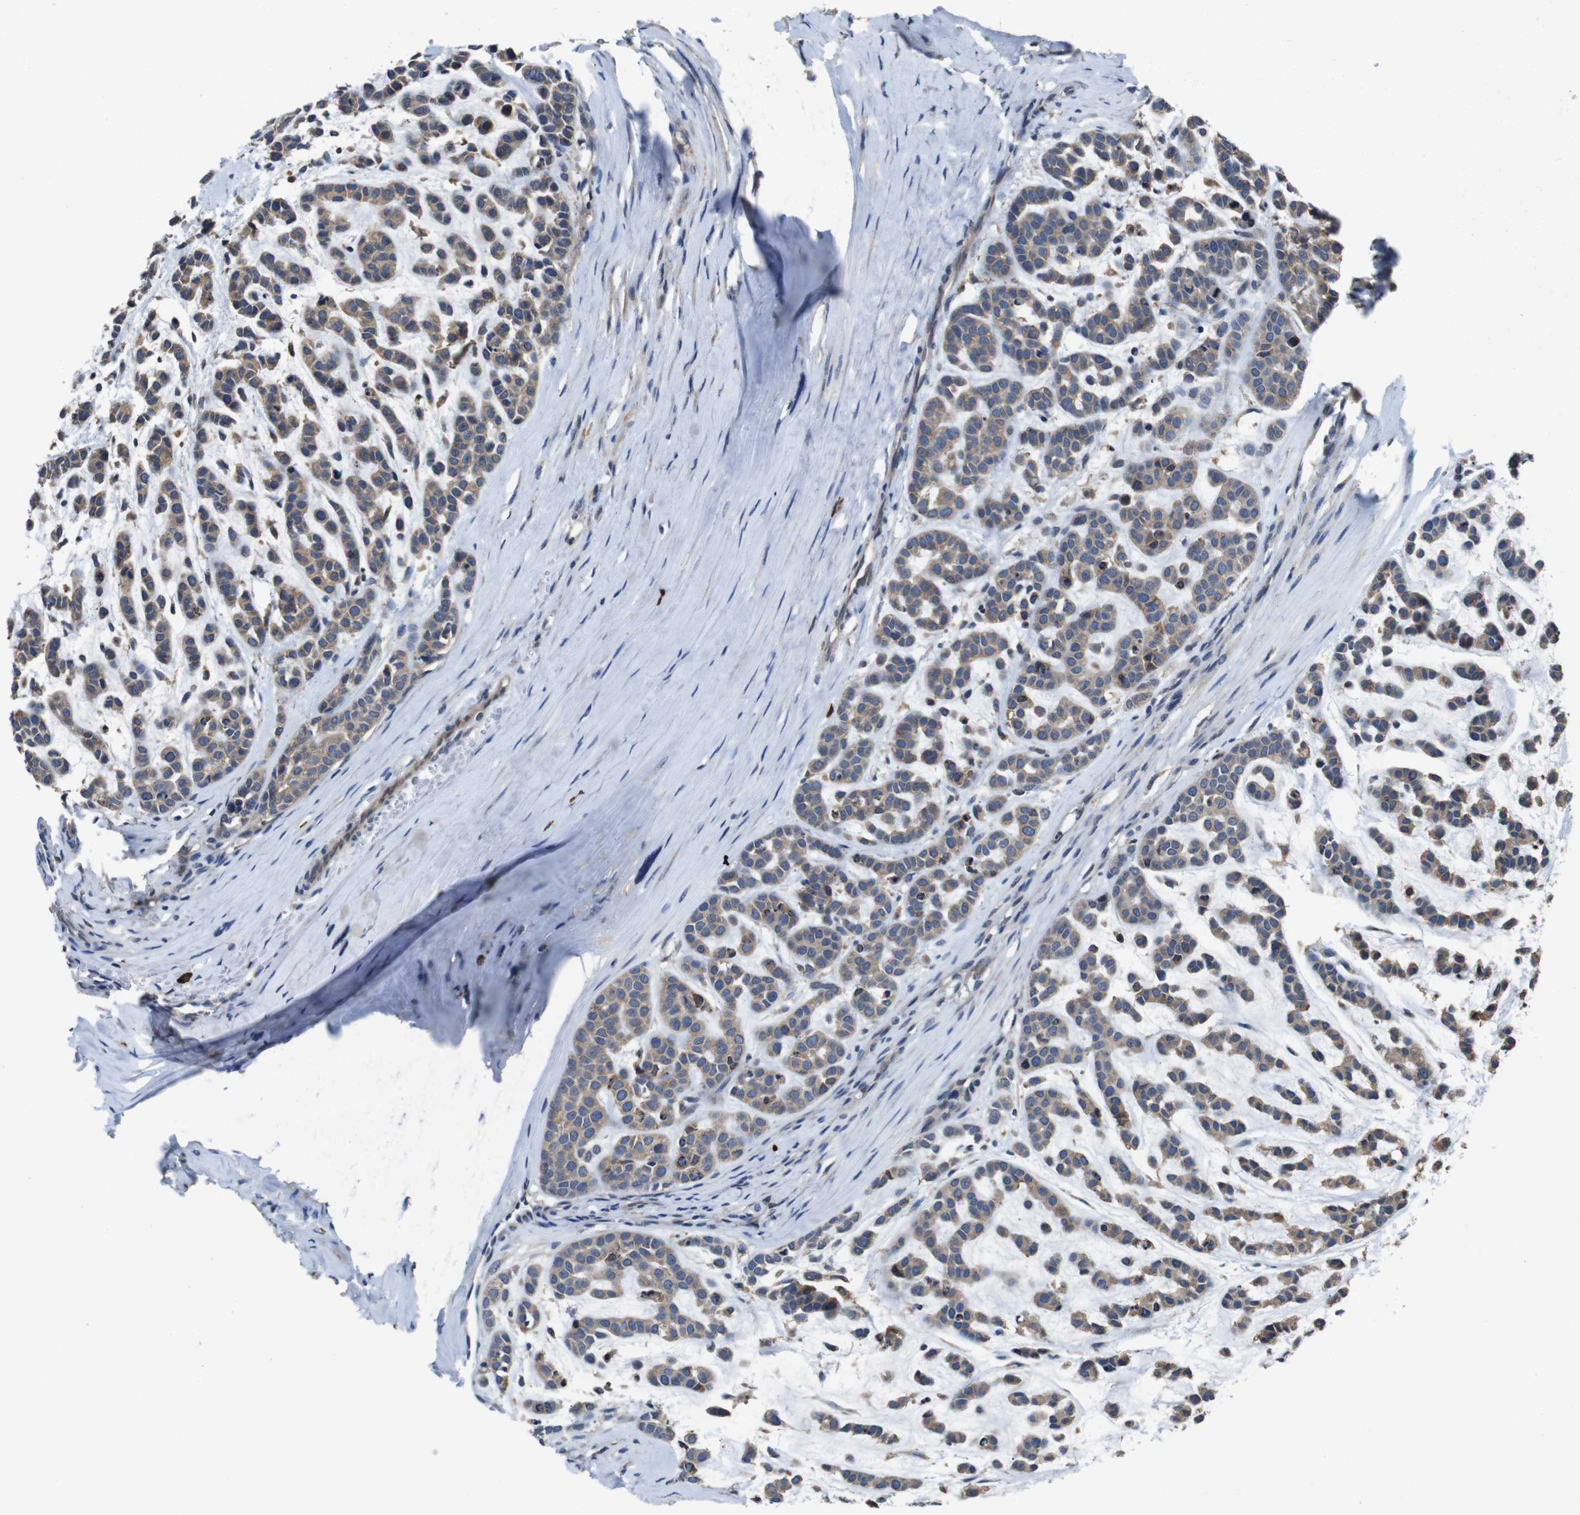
{"staining": {"intensity": "weak", "quantity": ">75%", "location": "cytoplasmic/membranous"}, "tissue": "head and neck cancer", "cell_type": "Tumor cells", "image_type": "cancer", "snomed": [{"axis": "morphology", "description": "Adenocarcinoma, NOS"}, {"axis": "morphology", "description": "Adenoma, NOS"}, {"axis": "topography", "description": "Head-Neck"}], "caption": "Head and neck adenocarcinoma stained with a protein marker reveals weak staining in tumor cells.", "gene": "GLIPR1", "patient": {"sex": "female", "age": 55}}